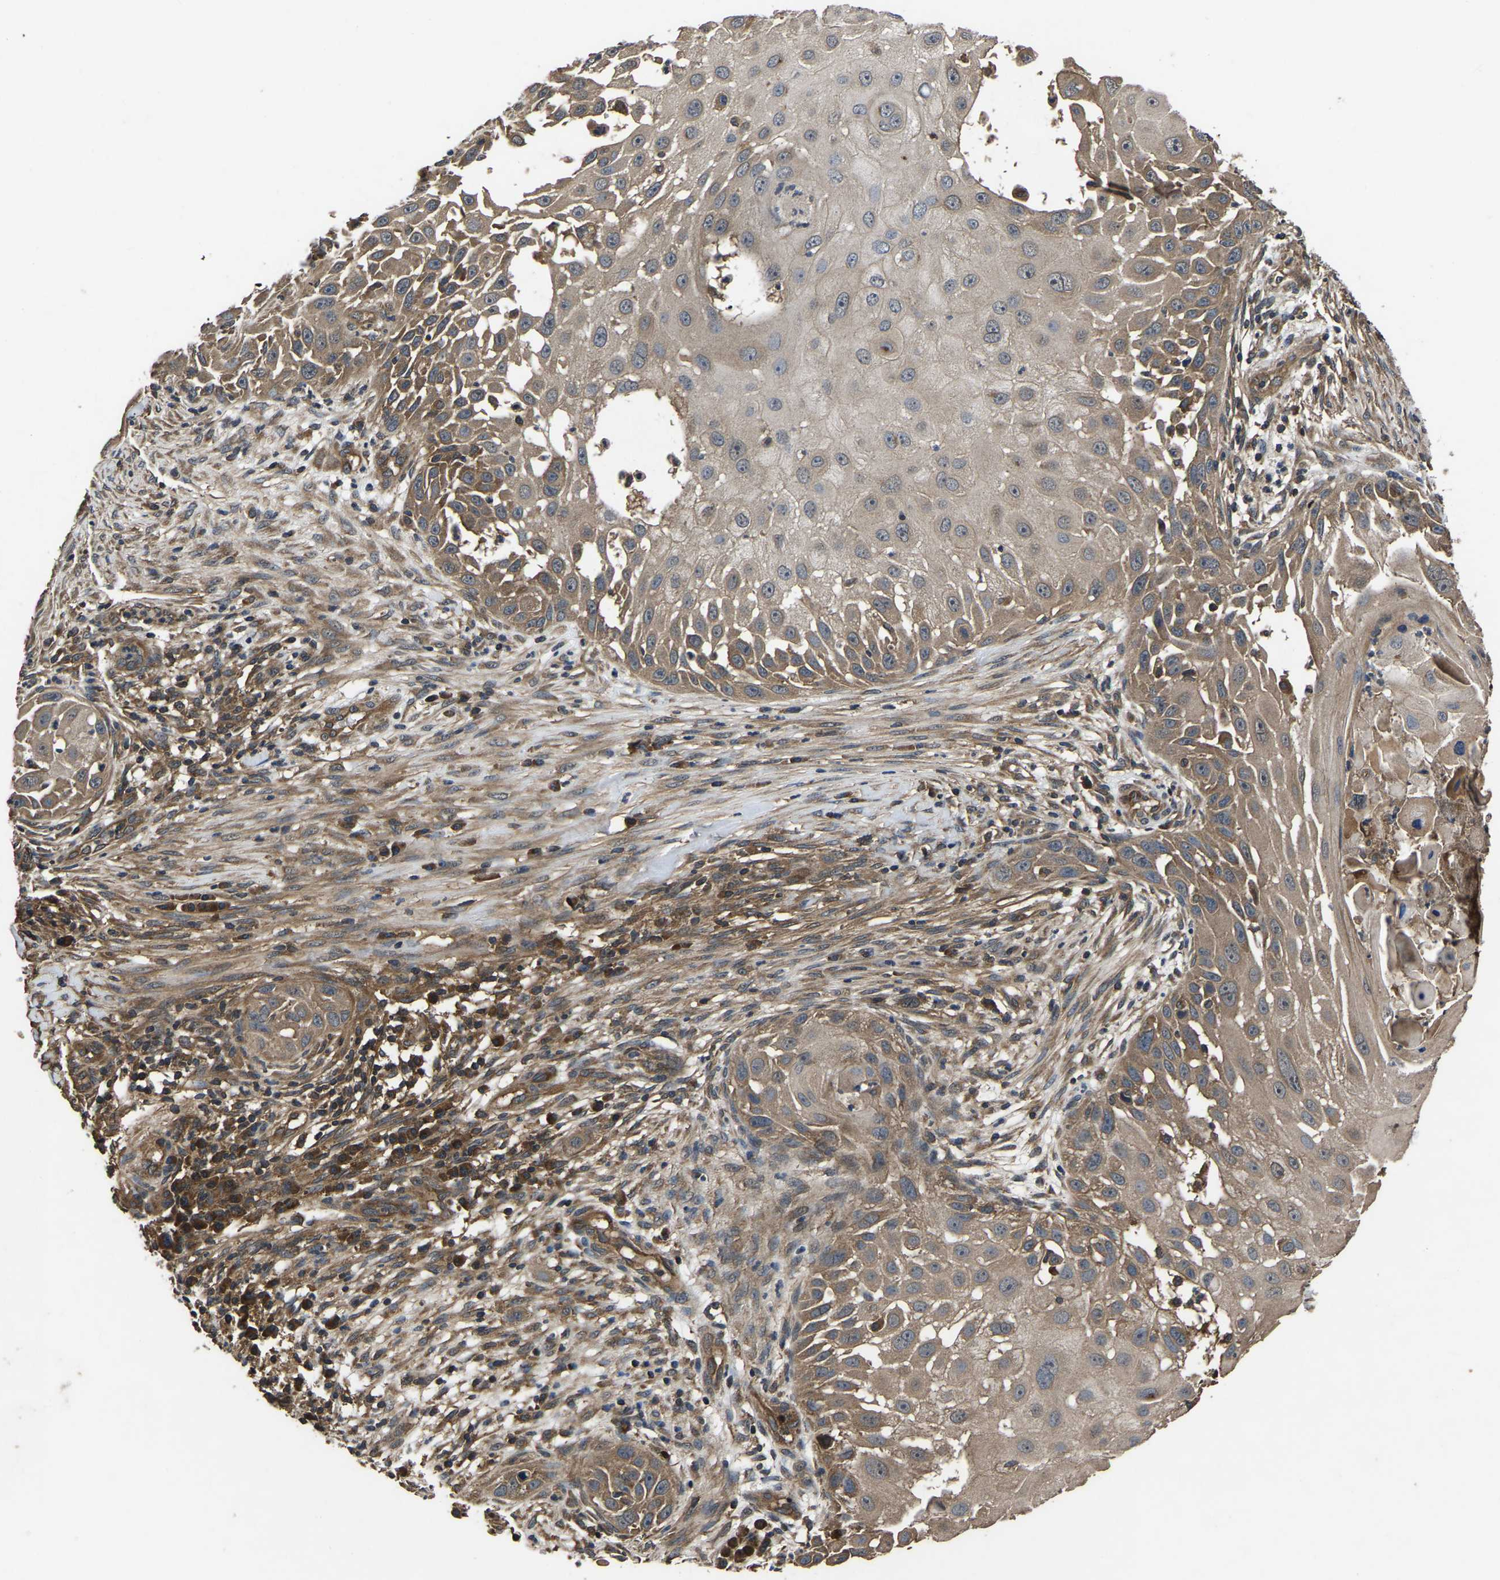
{"staining": {"intensity": "moderate", "quantity": ">75%", "location": "cytoplasmic/membranous"}, "tissue": "skin cancer", "cell_type": "Tumor cells", "image_type": "cancer", "snomed": [{"axis": "morphology", "description": "Squamous cell carcinoma, NOS"}, {"axis": "topography", "description": "Skin"}], "caption": "Protein analysis of squamous cell carcinoma (skin) tissue exhibits moderate cytoplasmic/membranous expression in about >75% of tumor cells. Immunohistochemistry (ihc) stains the protein in brown and the nuclei are stained blue.", "gene": "CRYZL1", "patient": {"sex": "female", "age": 44}}